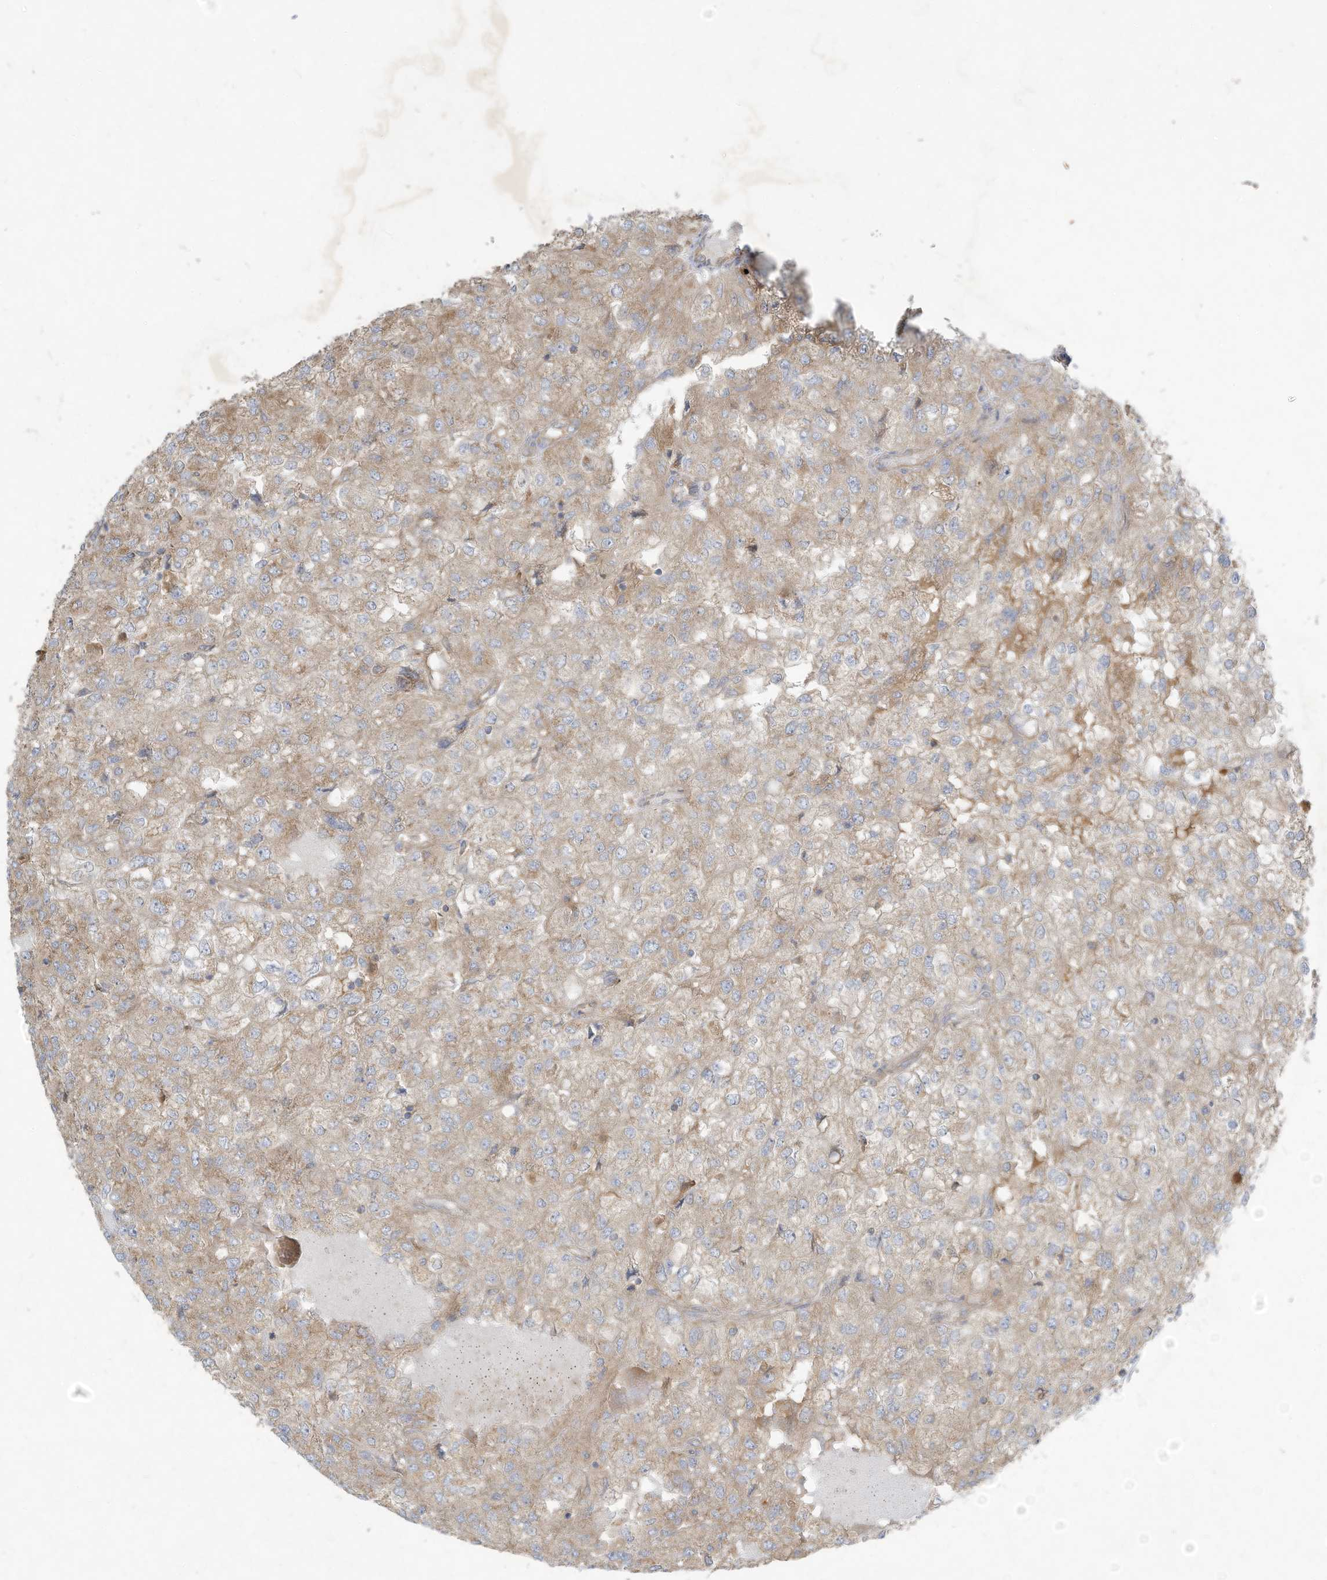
{"staining": {"intensity": "weak", "quantity": "25%-75%", "location": "cytoplasmic/membranous"}, "tissue": "renal cancer", "cell_type": "Tumor cells", "image_type": "cancer", "snomed": [{"axis": "morphology", "description": "Adenocarcinoma, NOS"}, {"axis": "topography", "description": "Kidney"}], "caption": "Human renal adenocarcinoma stained with a protein marker exhibits weak staining in tumor cells.", "gene": "SYNJ2", "patient": {"sex": "female", "age": 54}}